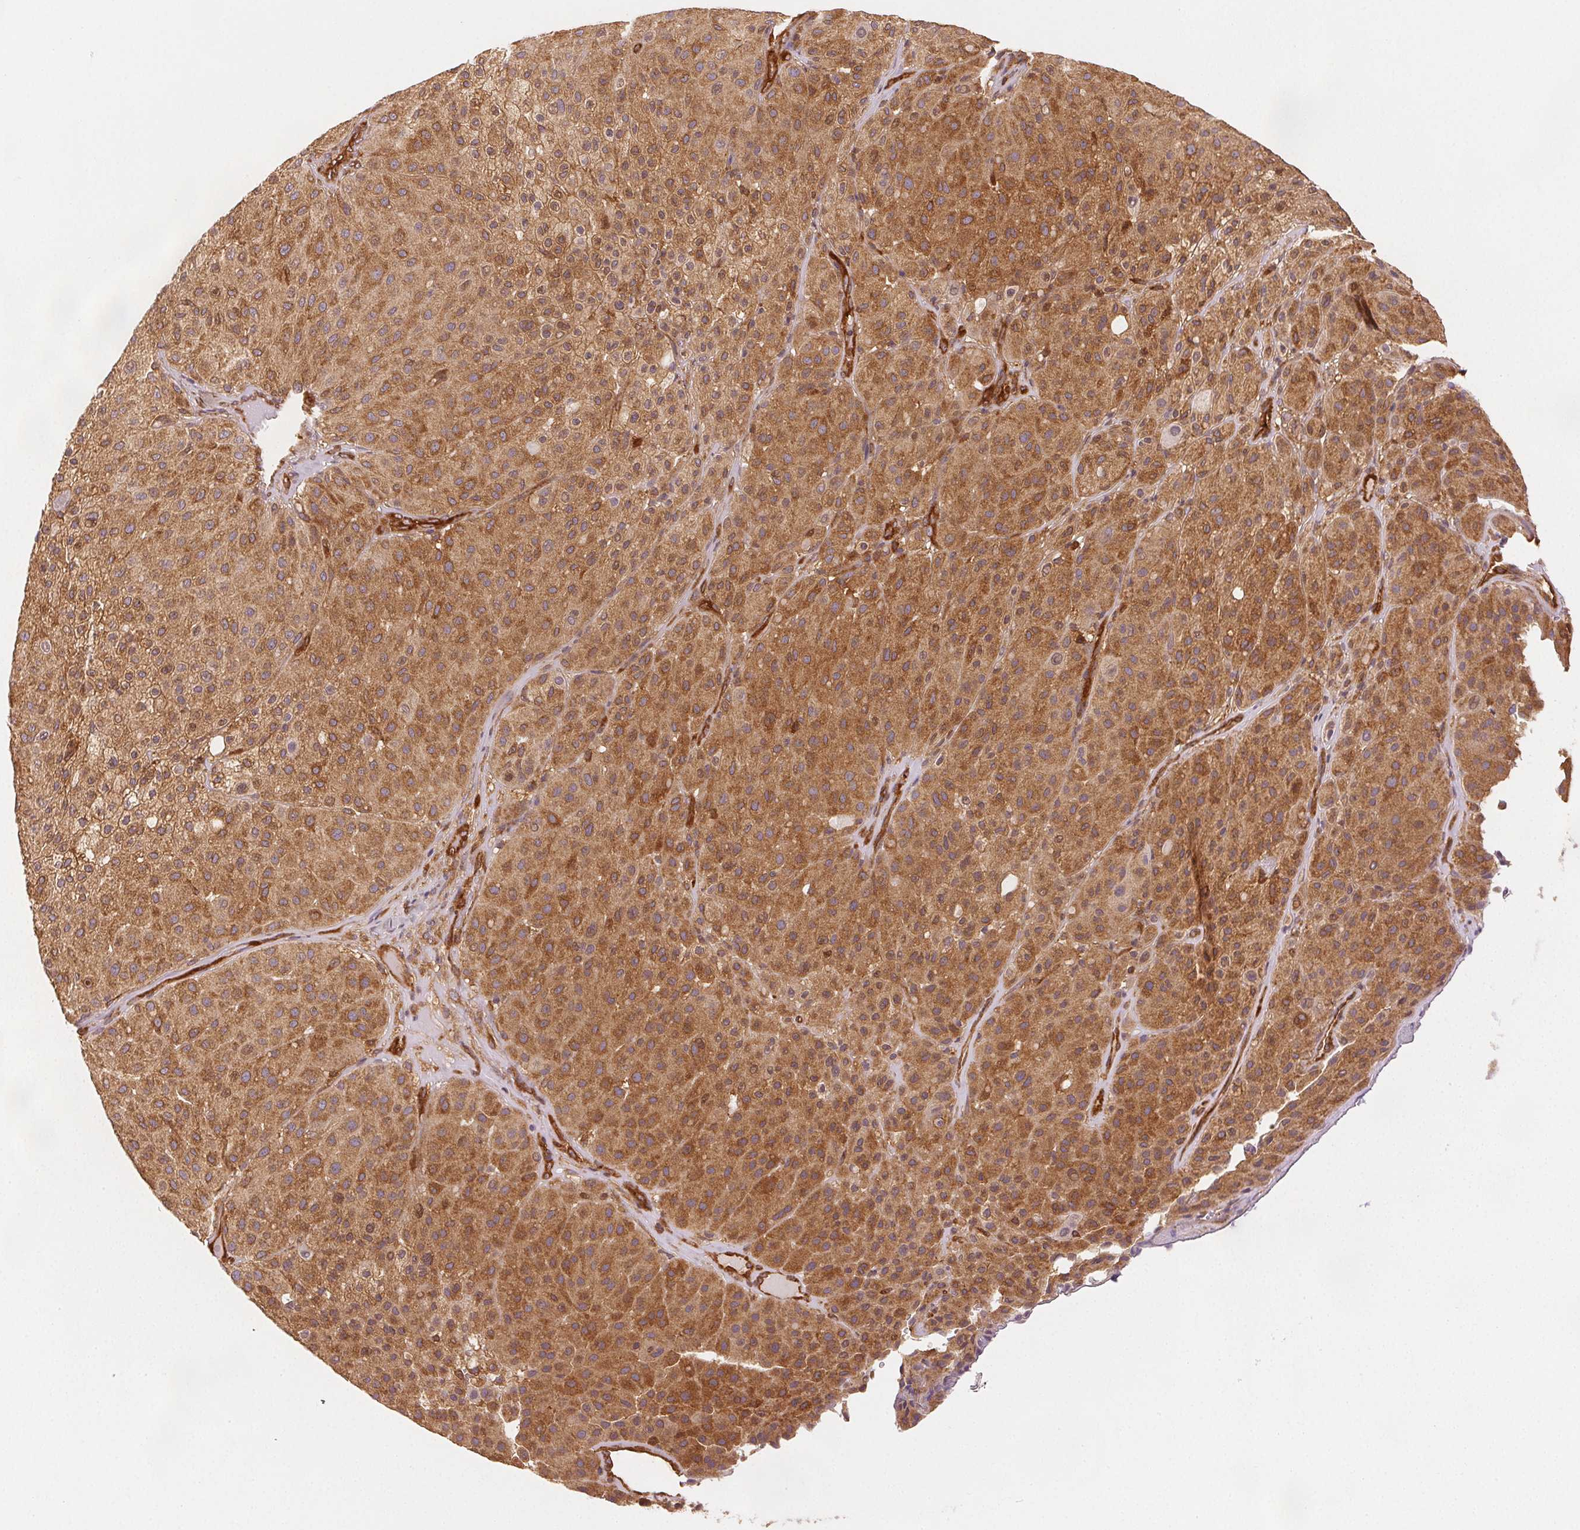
{"staining": {"intensity": "moderate", "quantity": ">75%", "location": "cytoplasmic/membranous"}, "tissue": "melanoma", "cell_type": "Tumor cells", "image_type": "cancer", "snomed": [{"axis": "morphology", "description": "Malignant melanoma, Metastatic site"}, {"axis": "topography", "description": "Smooth muscle"}], "caption": "This is a histology image of immunohistochemistry staining of melanoma, which shows moderate expression in the cytoplasmic/membranous of tumor cells.", "gene": "DIAPH2", "patient": {"sex": "male", "age": 41}}